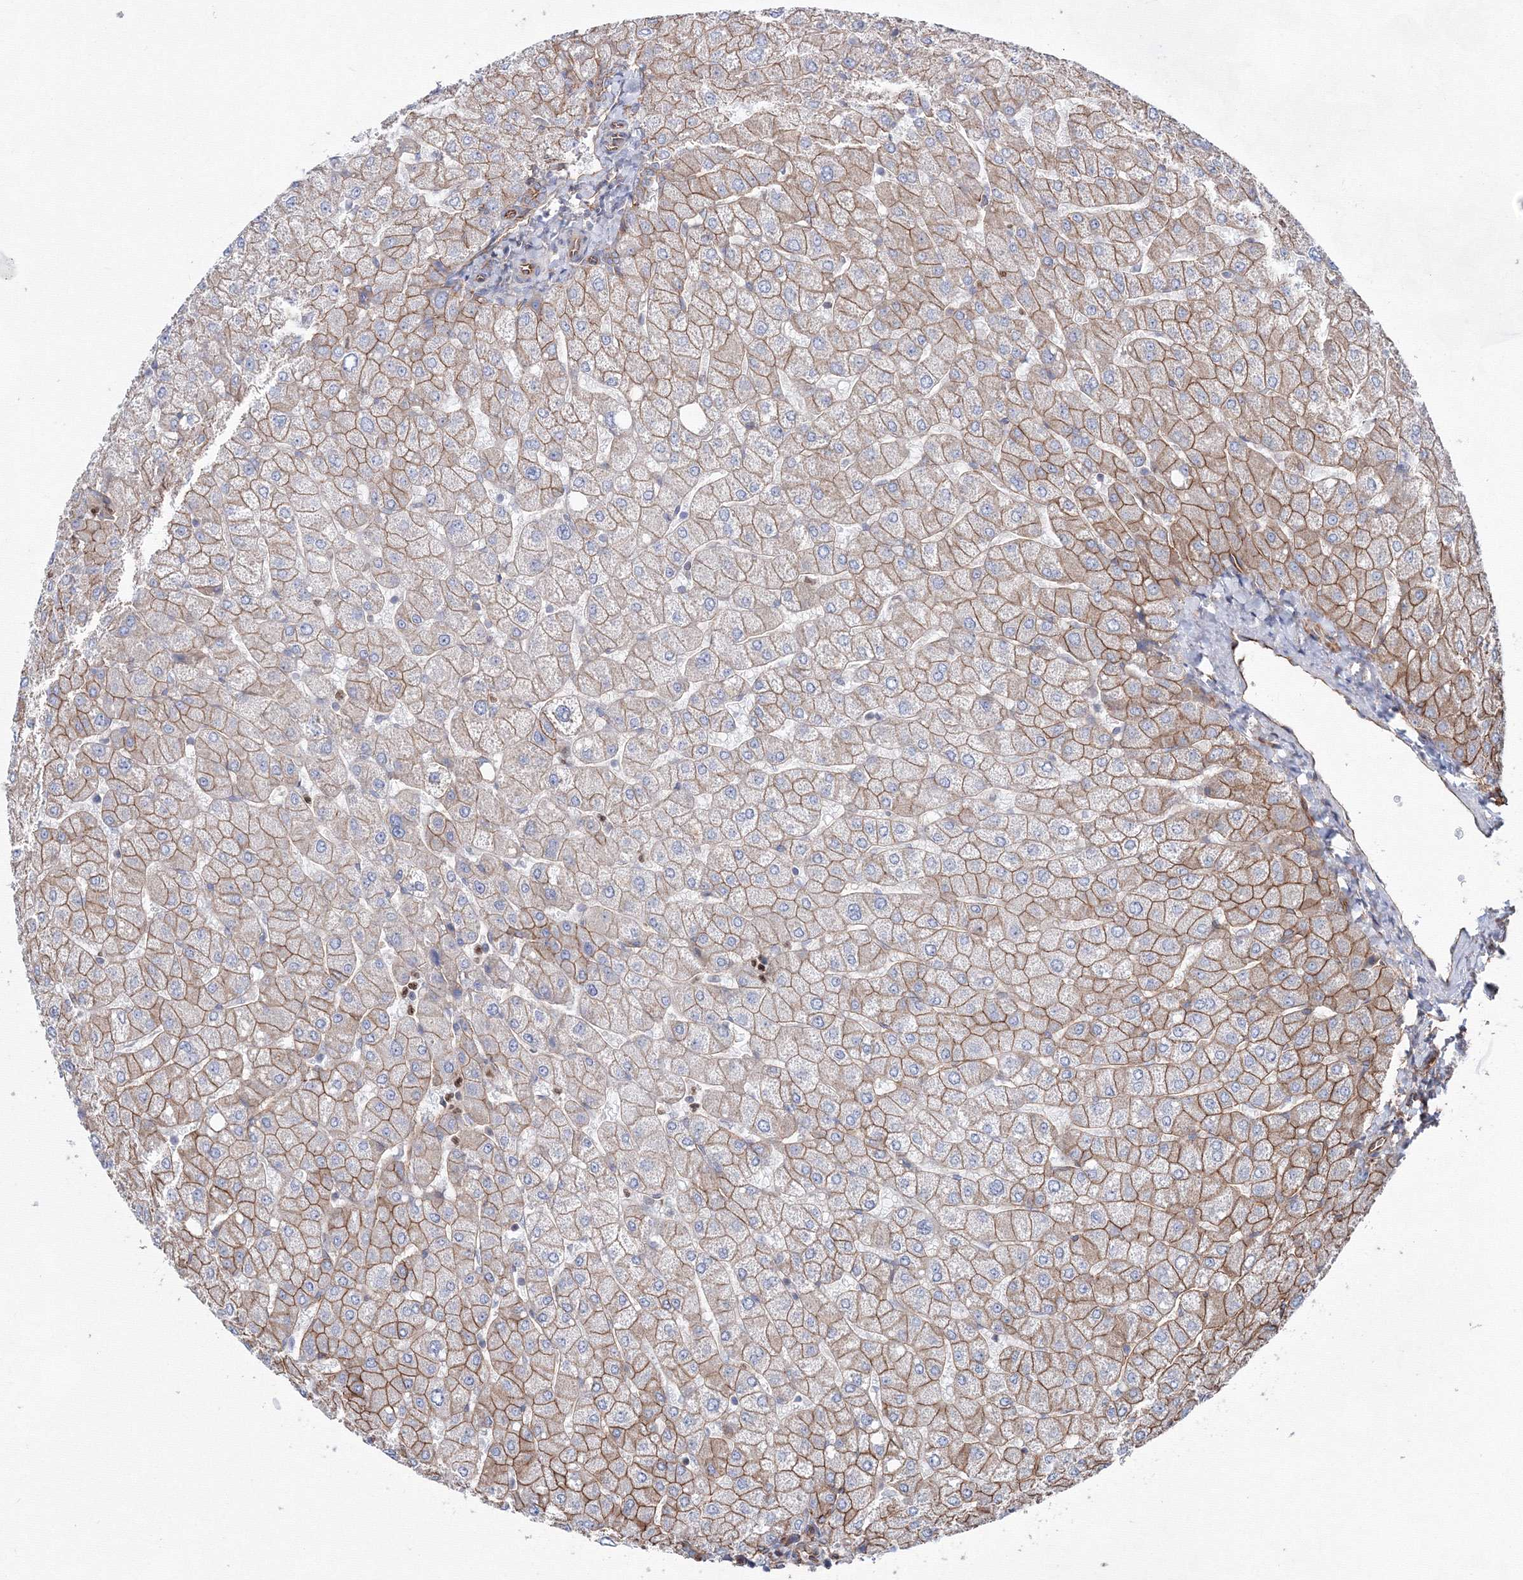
{"staining": {"intensity": "moderate", "quantity": "25%-75%", "location": "cytoplasmic/membranous"}, "tissue": "liver", "cell_type": "Cholangiocytes", "image_type": "normal", "snomed": [{"axis": "morphology", "description": "Normal tissue, NOS"}, {"axis": "topography", "description": "Liver"}], "caption": "Immunohistochemistry (IHC) image of benign liver stained for a protein (brown), which reveals medium levels of moderate cytoplasmic/membranous staining in approximately 25%-75% of cholangiocytes.", "gene": "ANKRD37", "patient": {"sex": "male", "age": 55}}